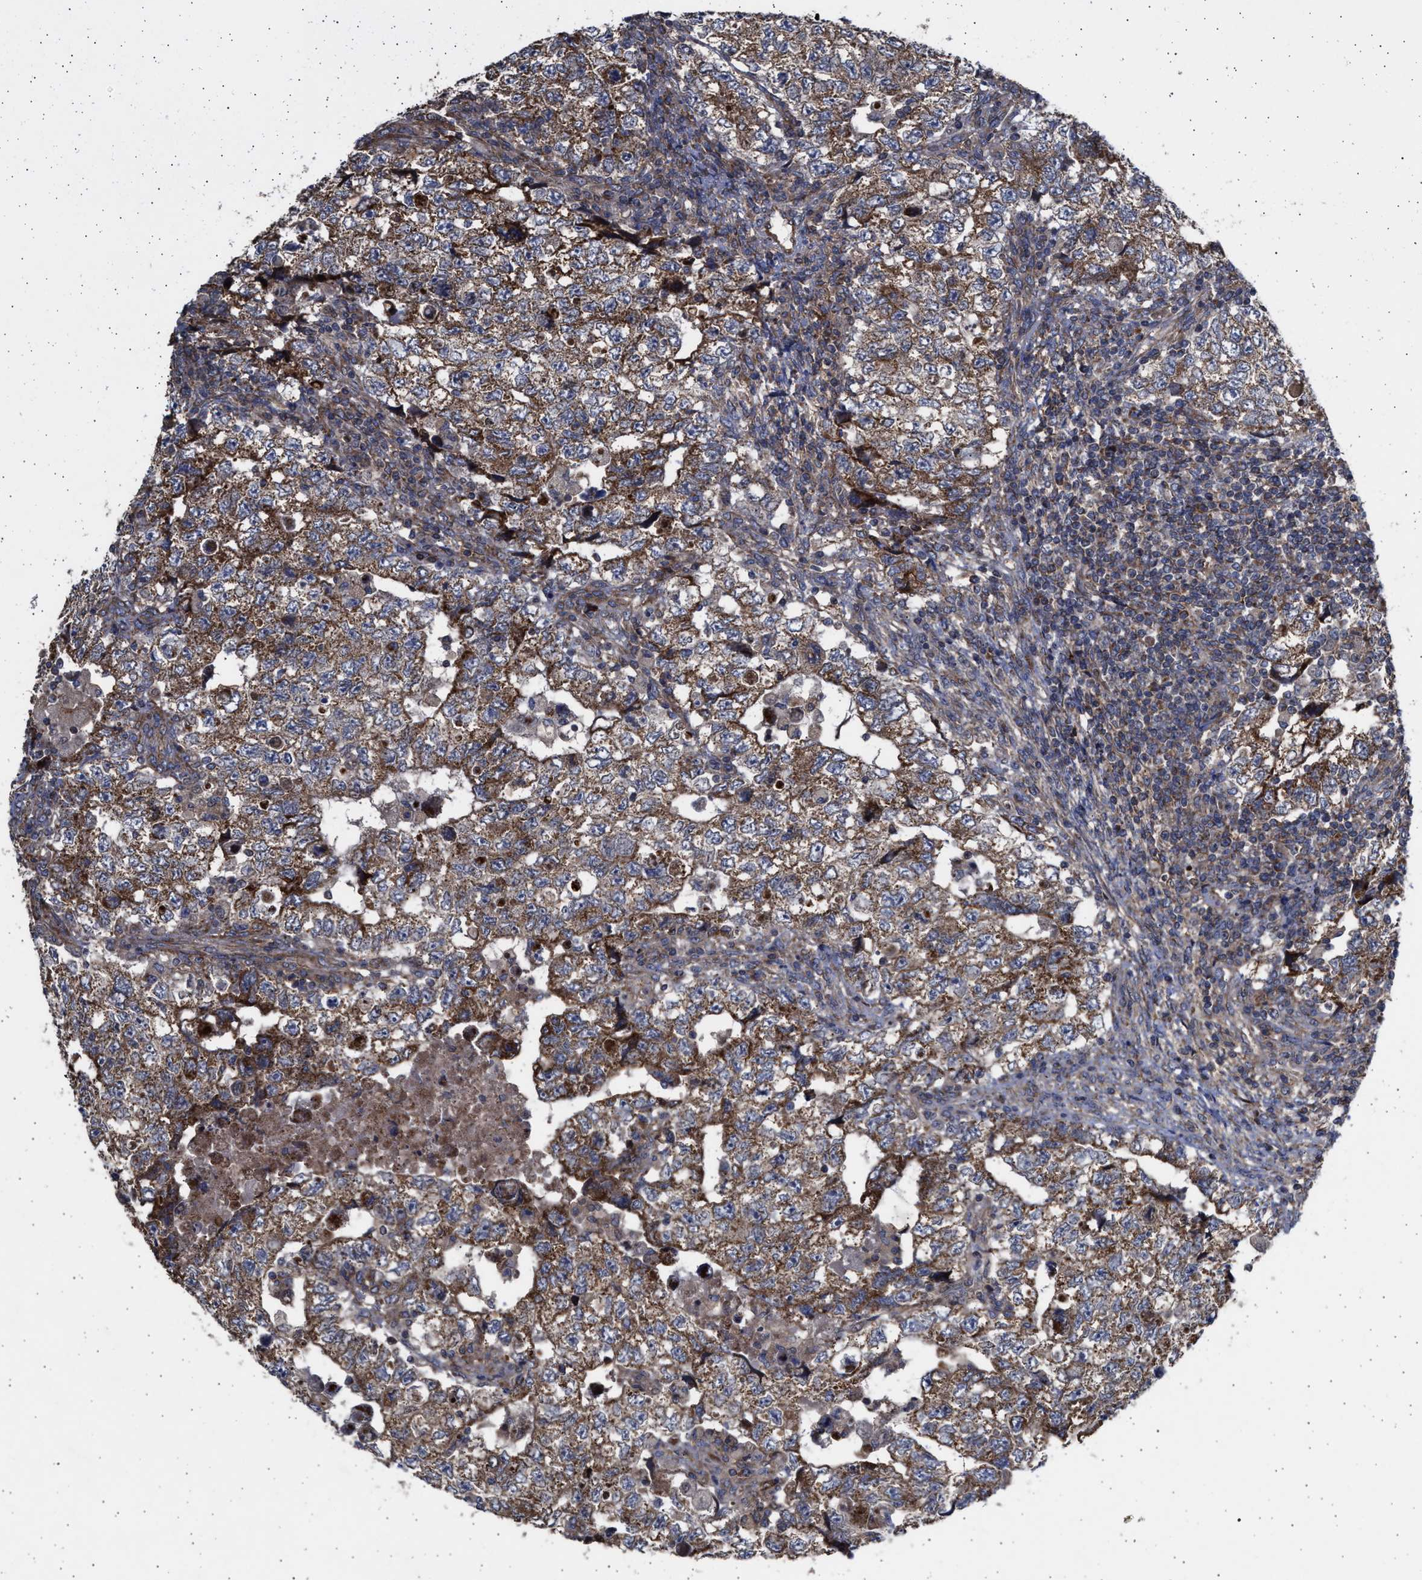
{"staining": {"intensity": "strong", "quantity": ">75%", "location": "cytoplasmic/membranous"}, "tissue": "testis cancer", "cell_type": "Tumor cells", "image_type": "cancer", "snomed": [{"axis": "morphology", "description": "Carcinoma, Embryonal, NOS"}, {"axis": "topography", "description": "Testis"}], "caption": "Protein positivity by immunohistochemistry (IHC) demonstrates strong cytoplasmic/membranous staining in about >75% of tumor cells in embryonal carcinoma (testis).", "gene": "TTC19", "patient": {"sex": "male", "age": 36}}